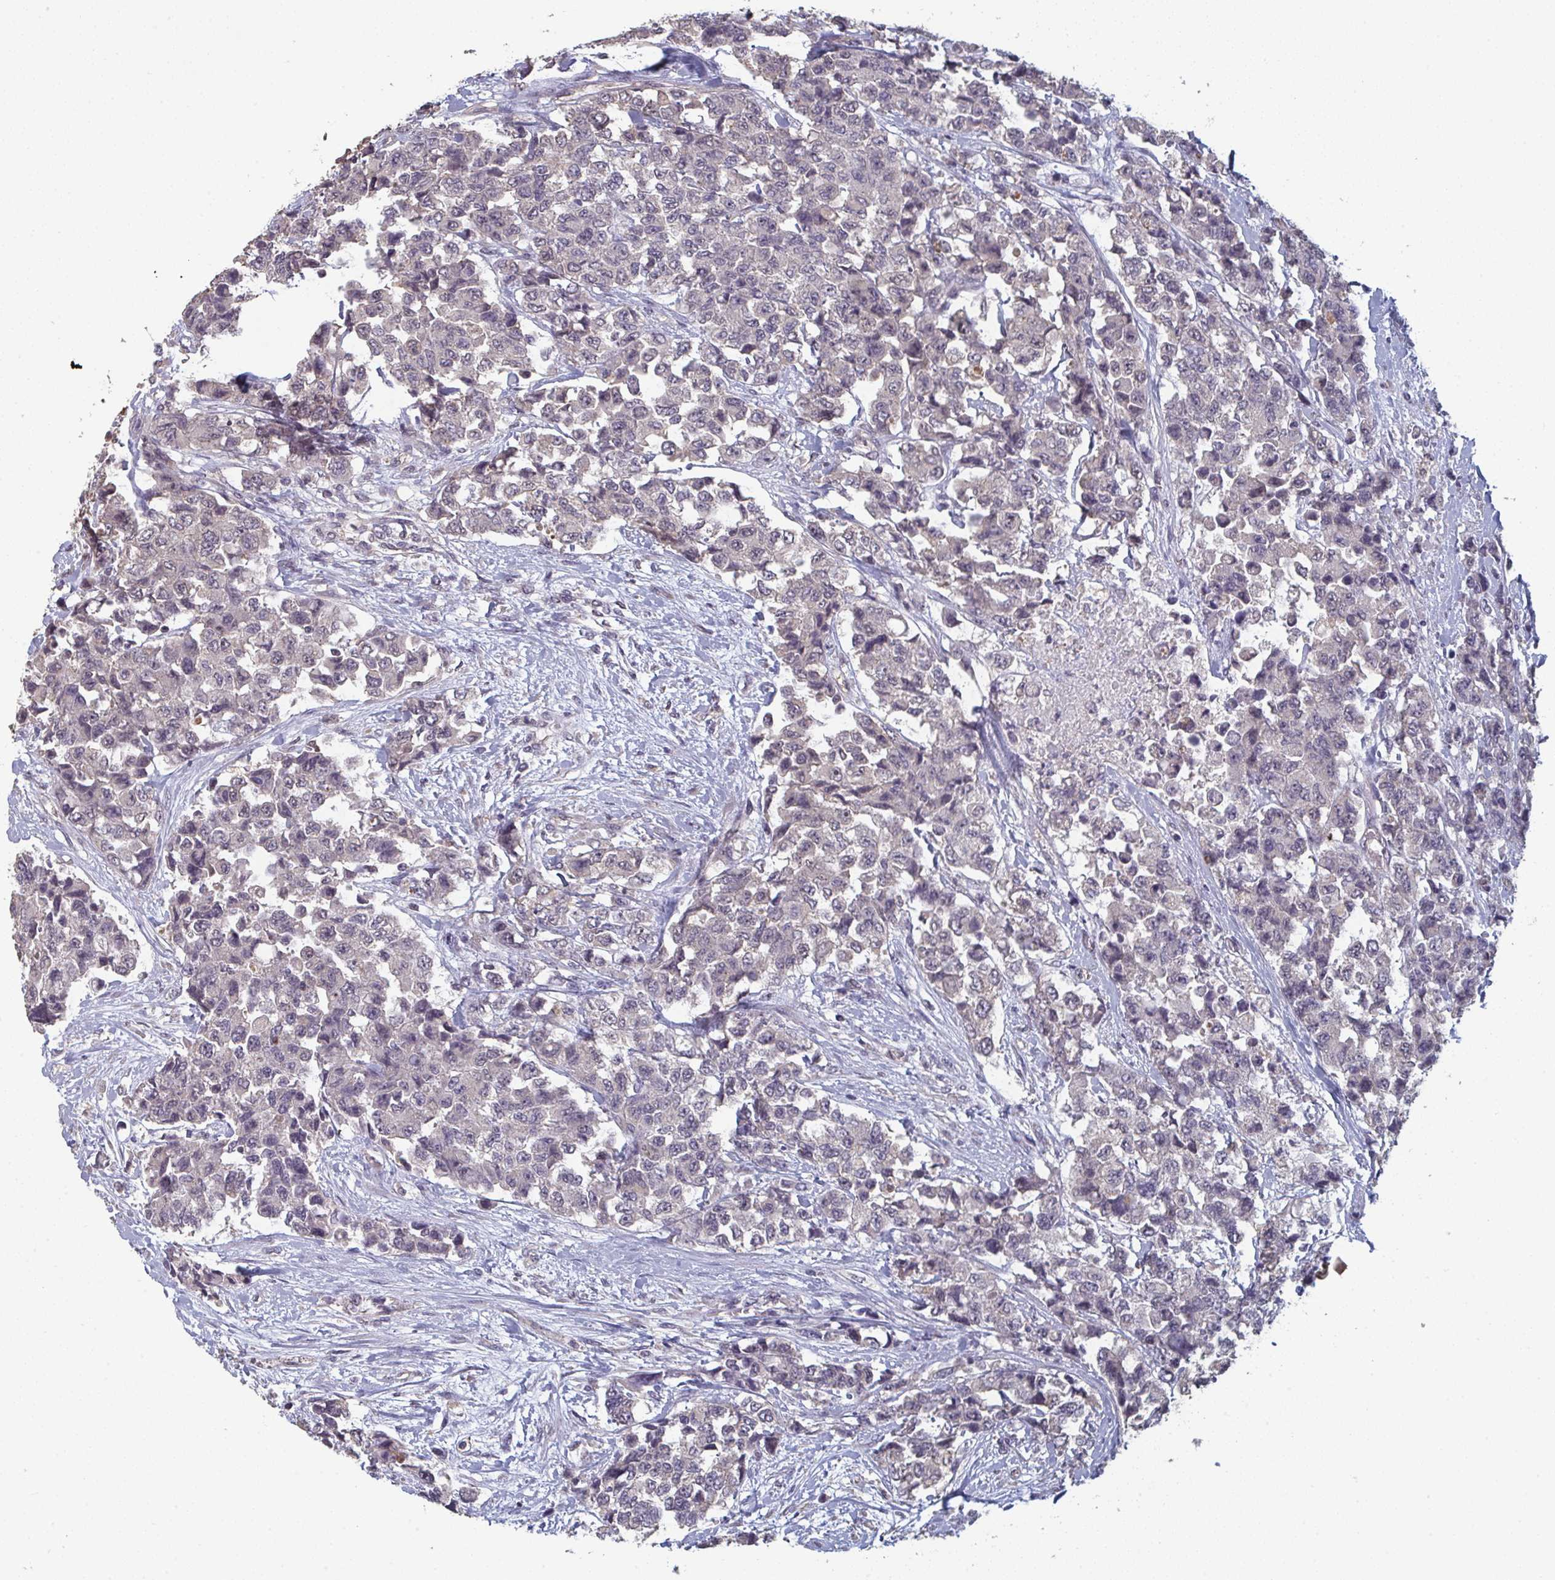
{"staining": {"intensity": "negative", "quantity": "none", "location": "none"}, "tissue": "urothelial cancer", "cell_type": "Tumor cells", "image_type": "cancer", "snomed": [{"axis": "morphology", "description": "Urothelial carcinoma, High grade"}, {"axis": "topography", "description": "Urinary bladder"}], "caption": "Tumor cells show no significant protein staining in urothelial carcinoma (high-grade).", "gene": "LIX1", "patient": {"sex": "female", "age": 78}}